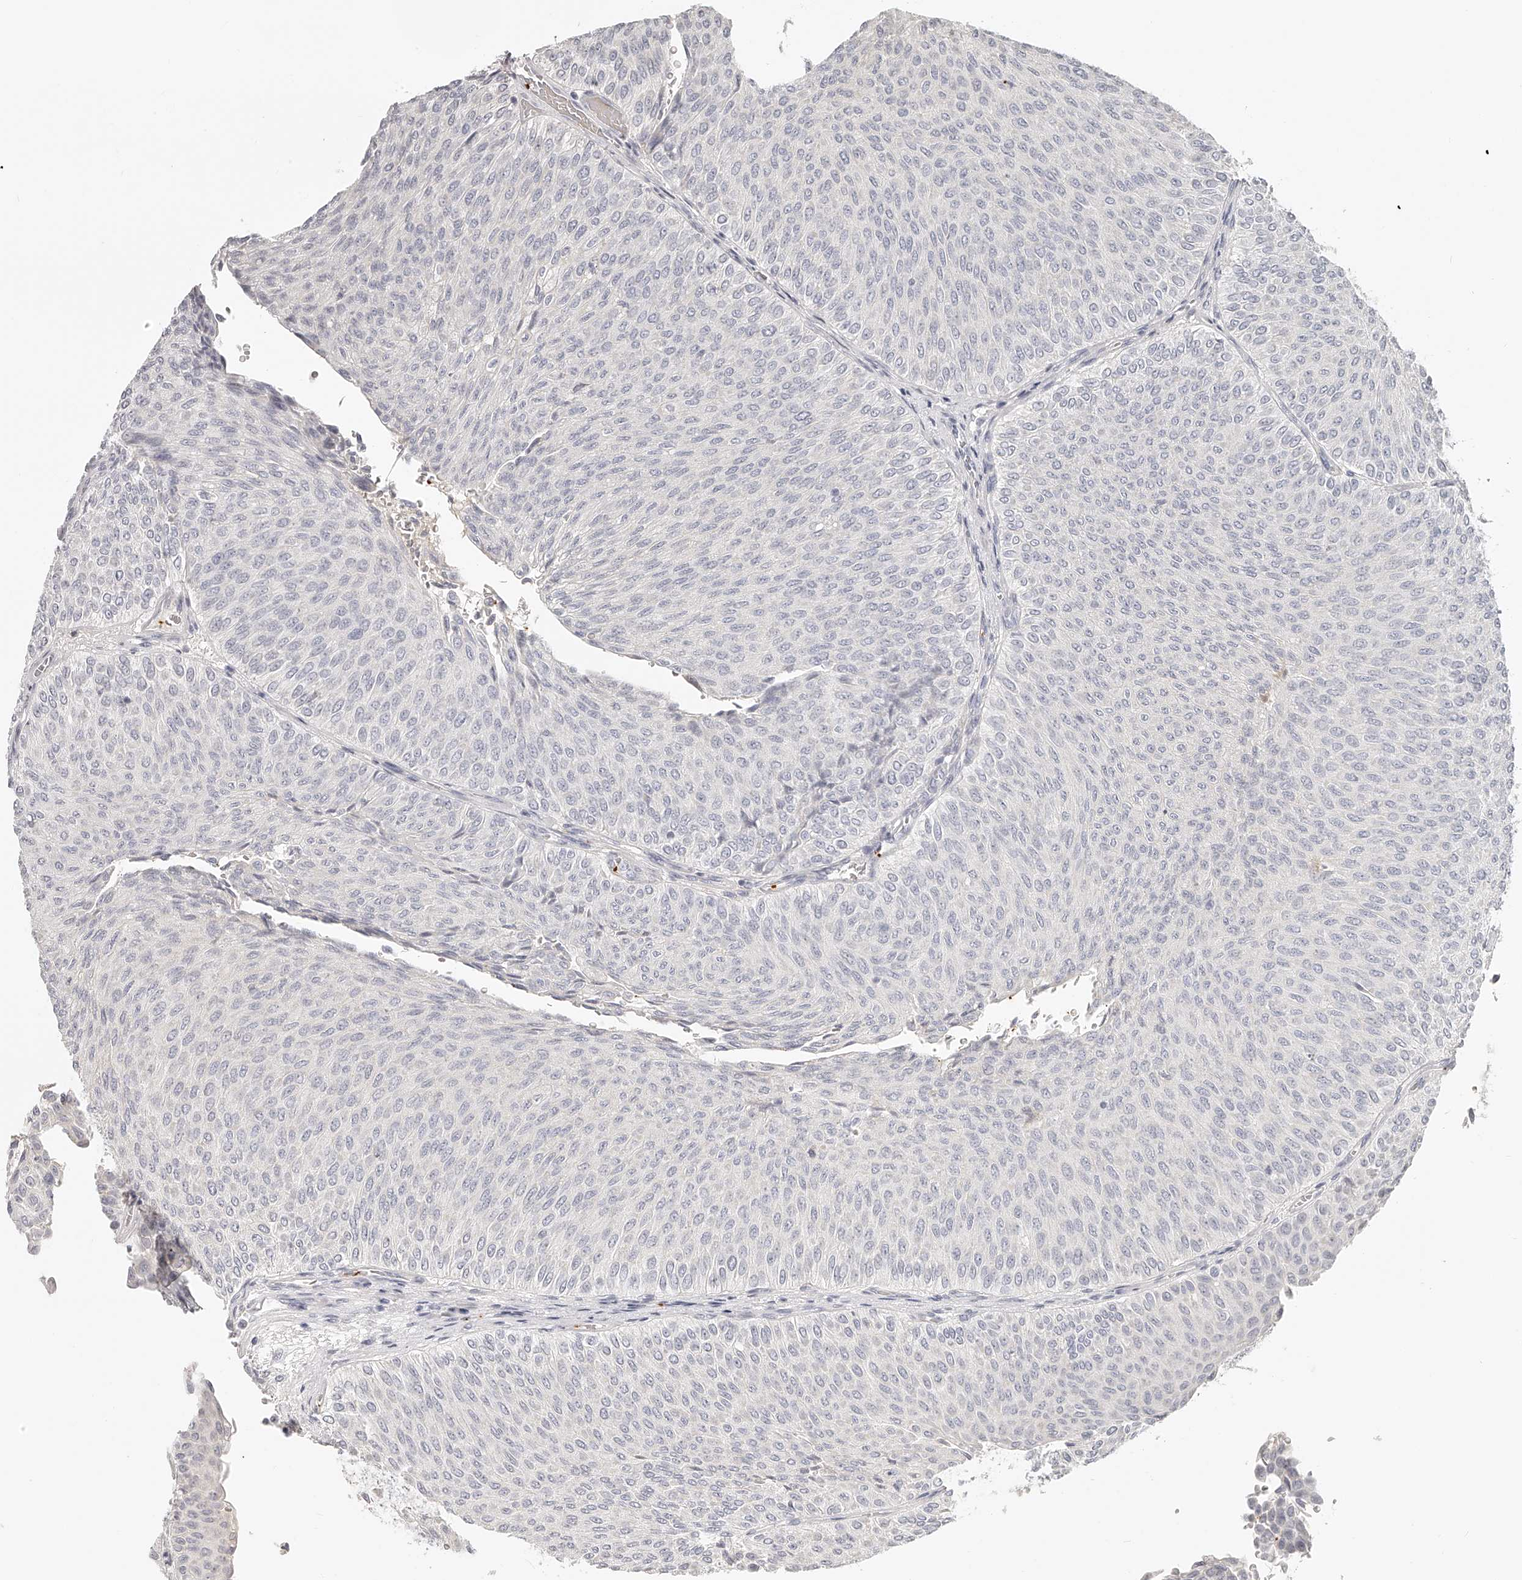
{"staining": {"intensity": "negative", "quantity": "none", "location": "none"}, "tissue": "urothelial cancer", "cell_type": "Tumor cells", "image_type": "cancer", "snomed": [{"axis": "morphology", "description": "Urothelial carcinoma, Low grade"}, {"axis": "topography", "description": "Urinary bladder"}], "caption": "IHC image of neoplastic tissue: human urothelial cancer stained with DAB (3,3'-diaminobenzidine) shows no significant protein staining in tumor cells.", "gene": "ITGB3", "patient": {"sex": "male", "age": 78}}